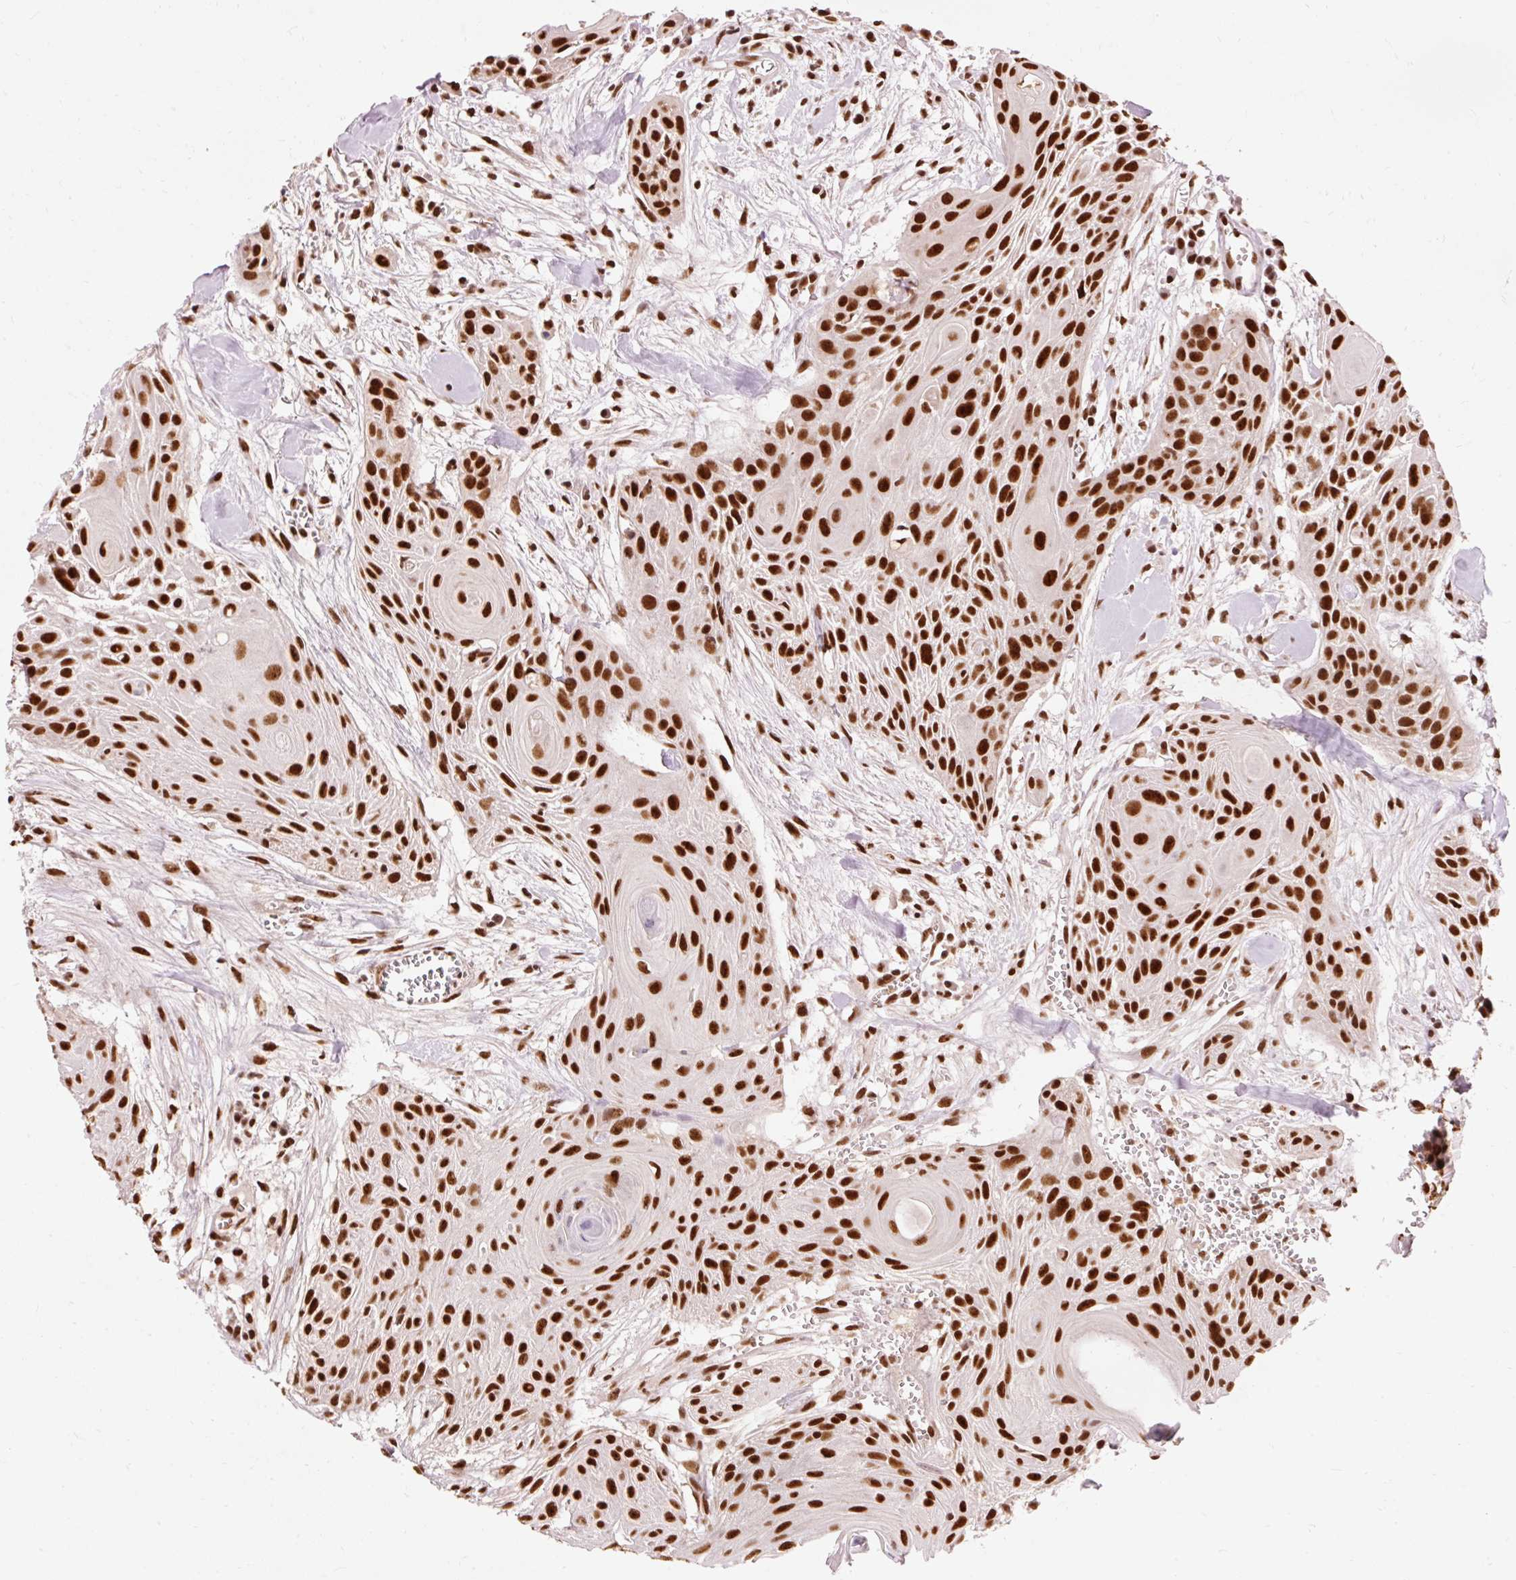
{"staining": {"intensity": "strong", "quantity": ">75%", "location": "nuclear"}, "tissue": "head and neck cancer", "cell_type": "Tumor cells", "image_type": "cancer", "snomed": [{"axis": "morphology", "description": "Squamous cell carcinoma, NOS"}, {"axis": "topography", "description": "Lymph node"}, {"axis": "topography", "description": "Salivary gland"}, {"axis": "topography", "description": "Head-Neck"}], "caption": "Human squamous cell carcinoma (head and neck) stained with a brown dye displays strong nuclear positive staining in approximately >75% of tumor cells.", "gene": "ZBTB44", "patient": {"sex": "female", "age": 74}}